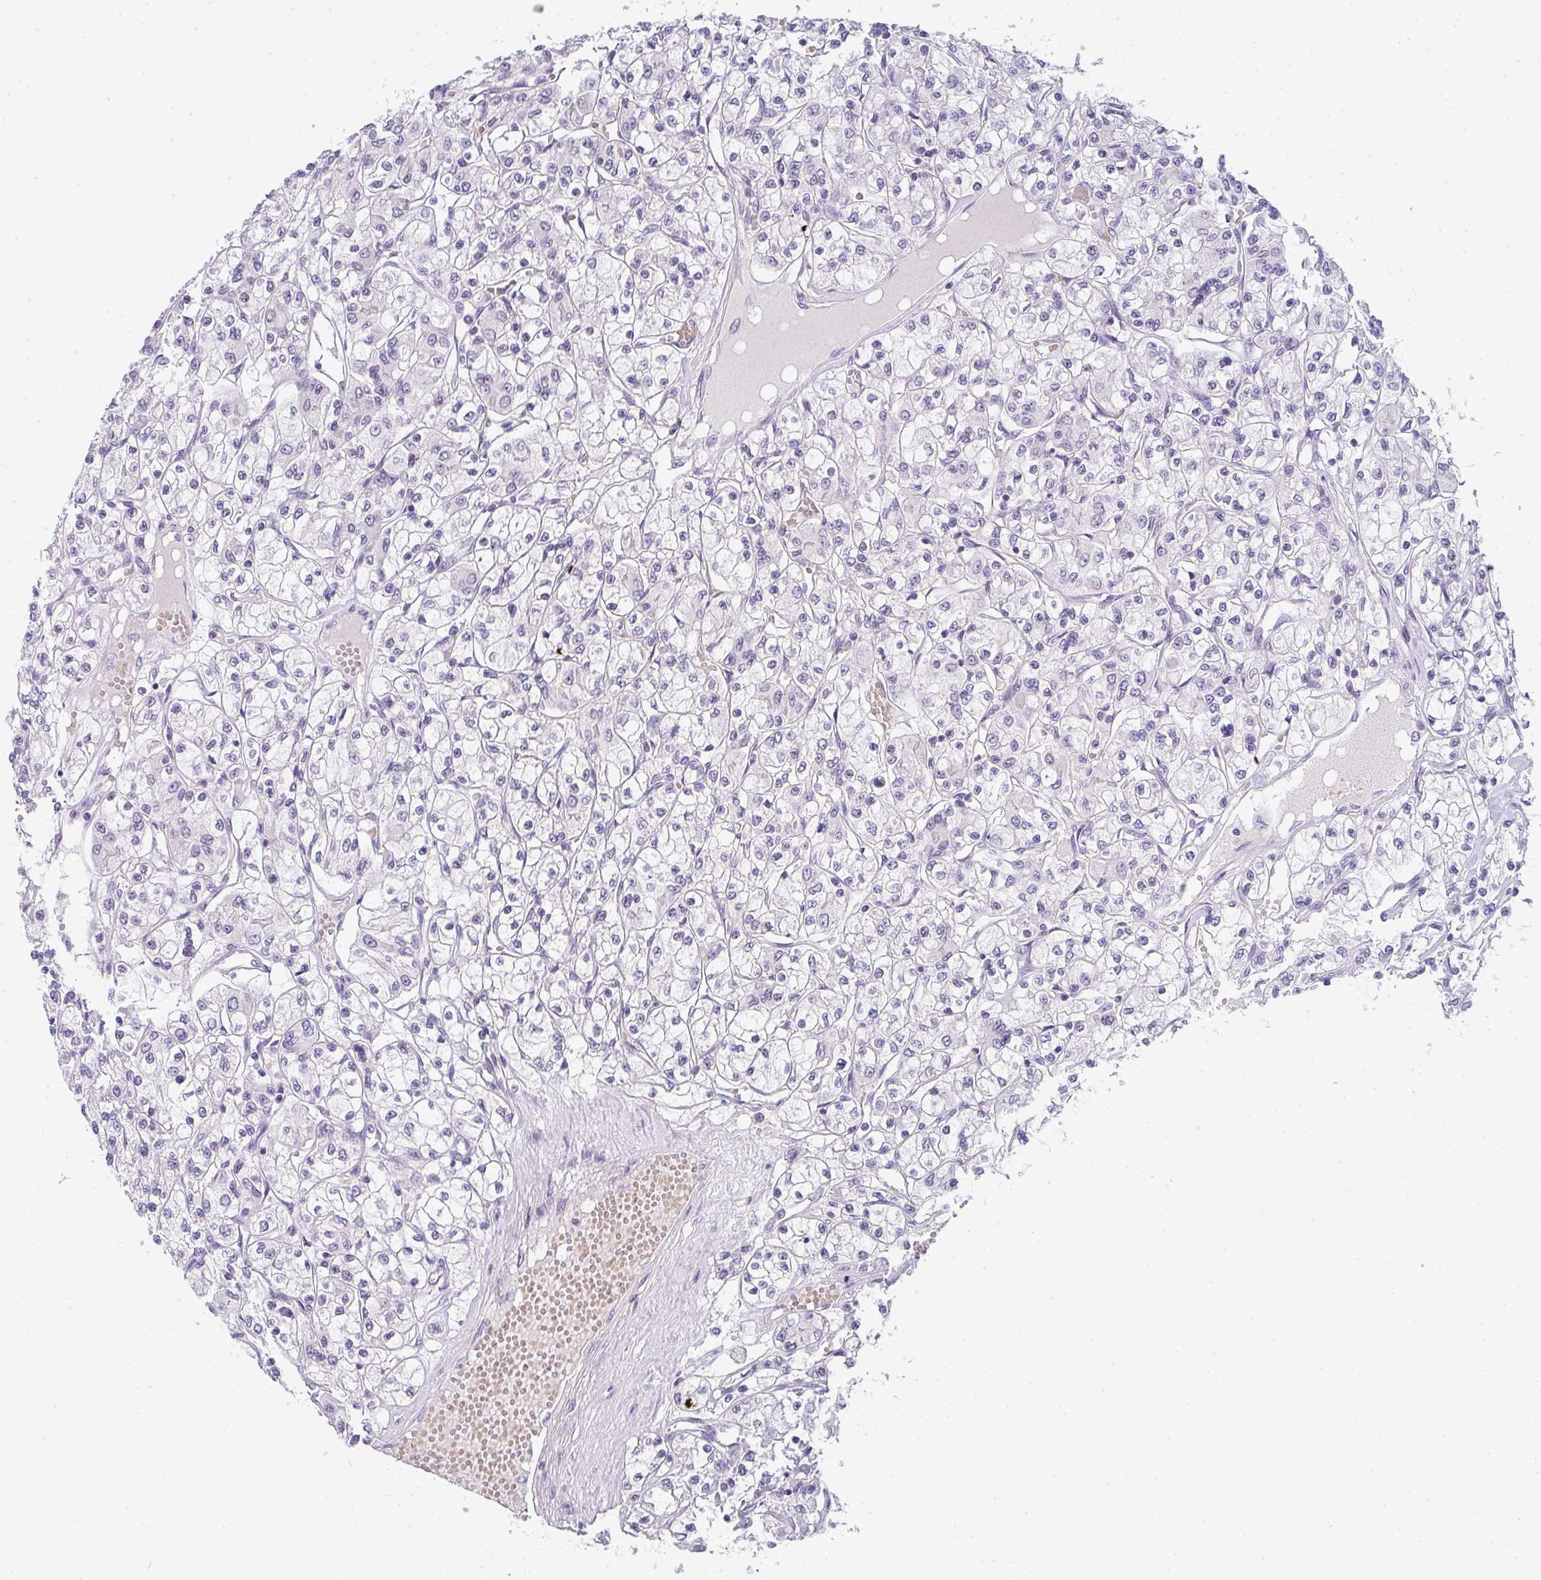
{"staining": {"intensity": "negative", "quantity": "none", "location": "none"}, "tissue": "renal cancer", "cell_type": "Tumor cells", "image_type": "cancer", "snomed": [{"axis": "morphology", "description": "Adenocarcinoma, NOS"}, {"axis": "topography", "description": "Kidney"}], "caption": "The photomicrograph demonstrates no staining of tumor cells in renal cancer.", "gene": "CACNA1S", "patient": {"sex": "female", "age": 59}}